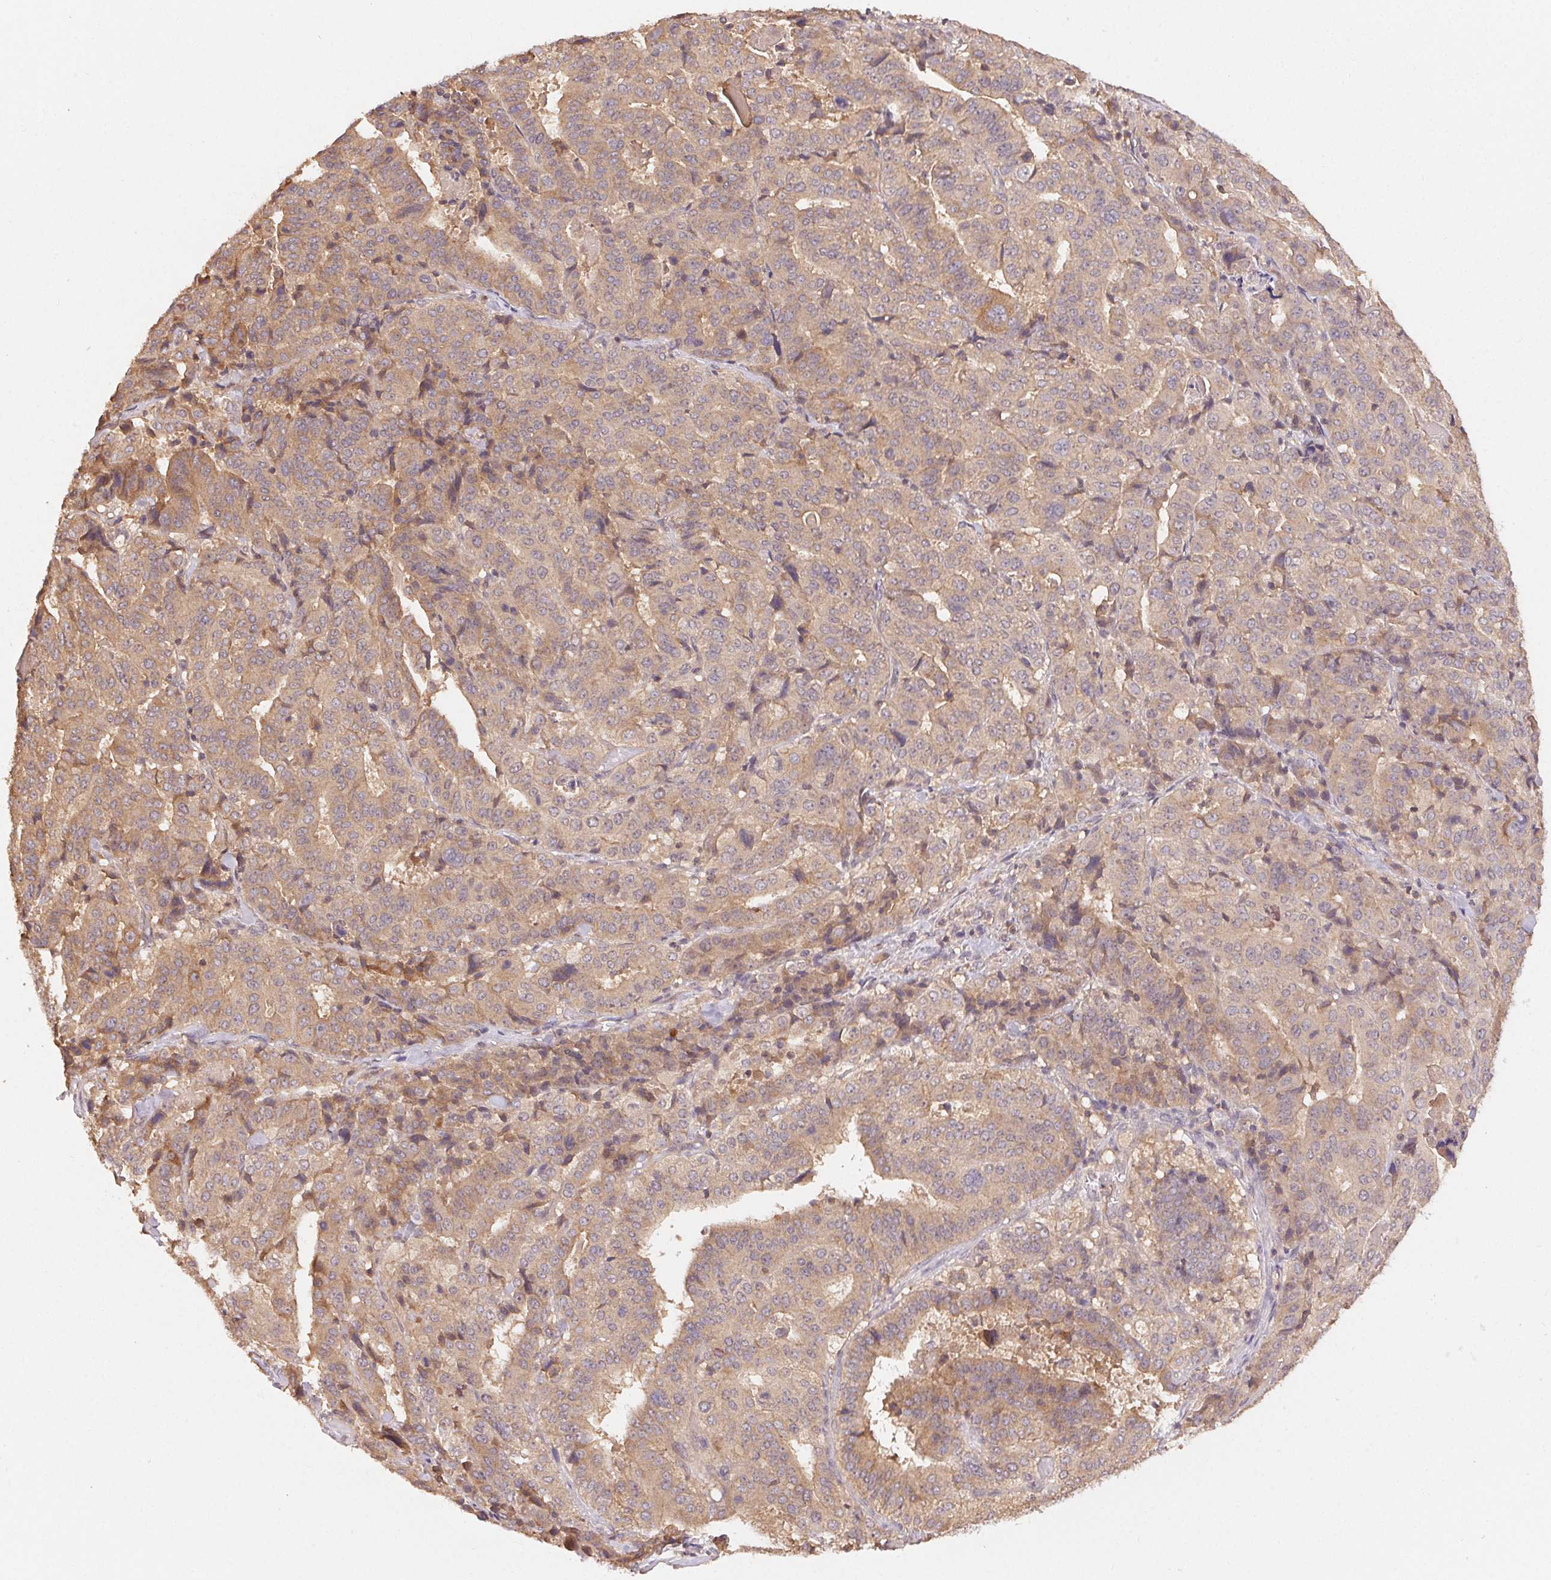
{"staining": {"intensity": "weak", "quantity": ">75%", "location": "cytoplasmic/membranous"}, "tissue": "stomach cancer", "cell_type": "Tumor cells", "image_type": "cancer", "snomed": [{"axis": "morphology", "description": "Adenocarcinoma, NOS"}, {"axis": "topography", "description": "Stomach"}], "caption": "Immunohistochemical staining of human adenocarcinoma (stomach) reveals weak cytoplasmic/membranous protein staining in approximately >75% of tumor cells.", "gene": "MAPKAPK2", "patient": {"sex": "male", "age": 48}}